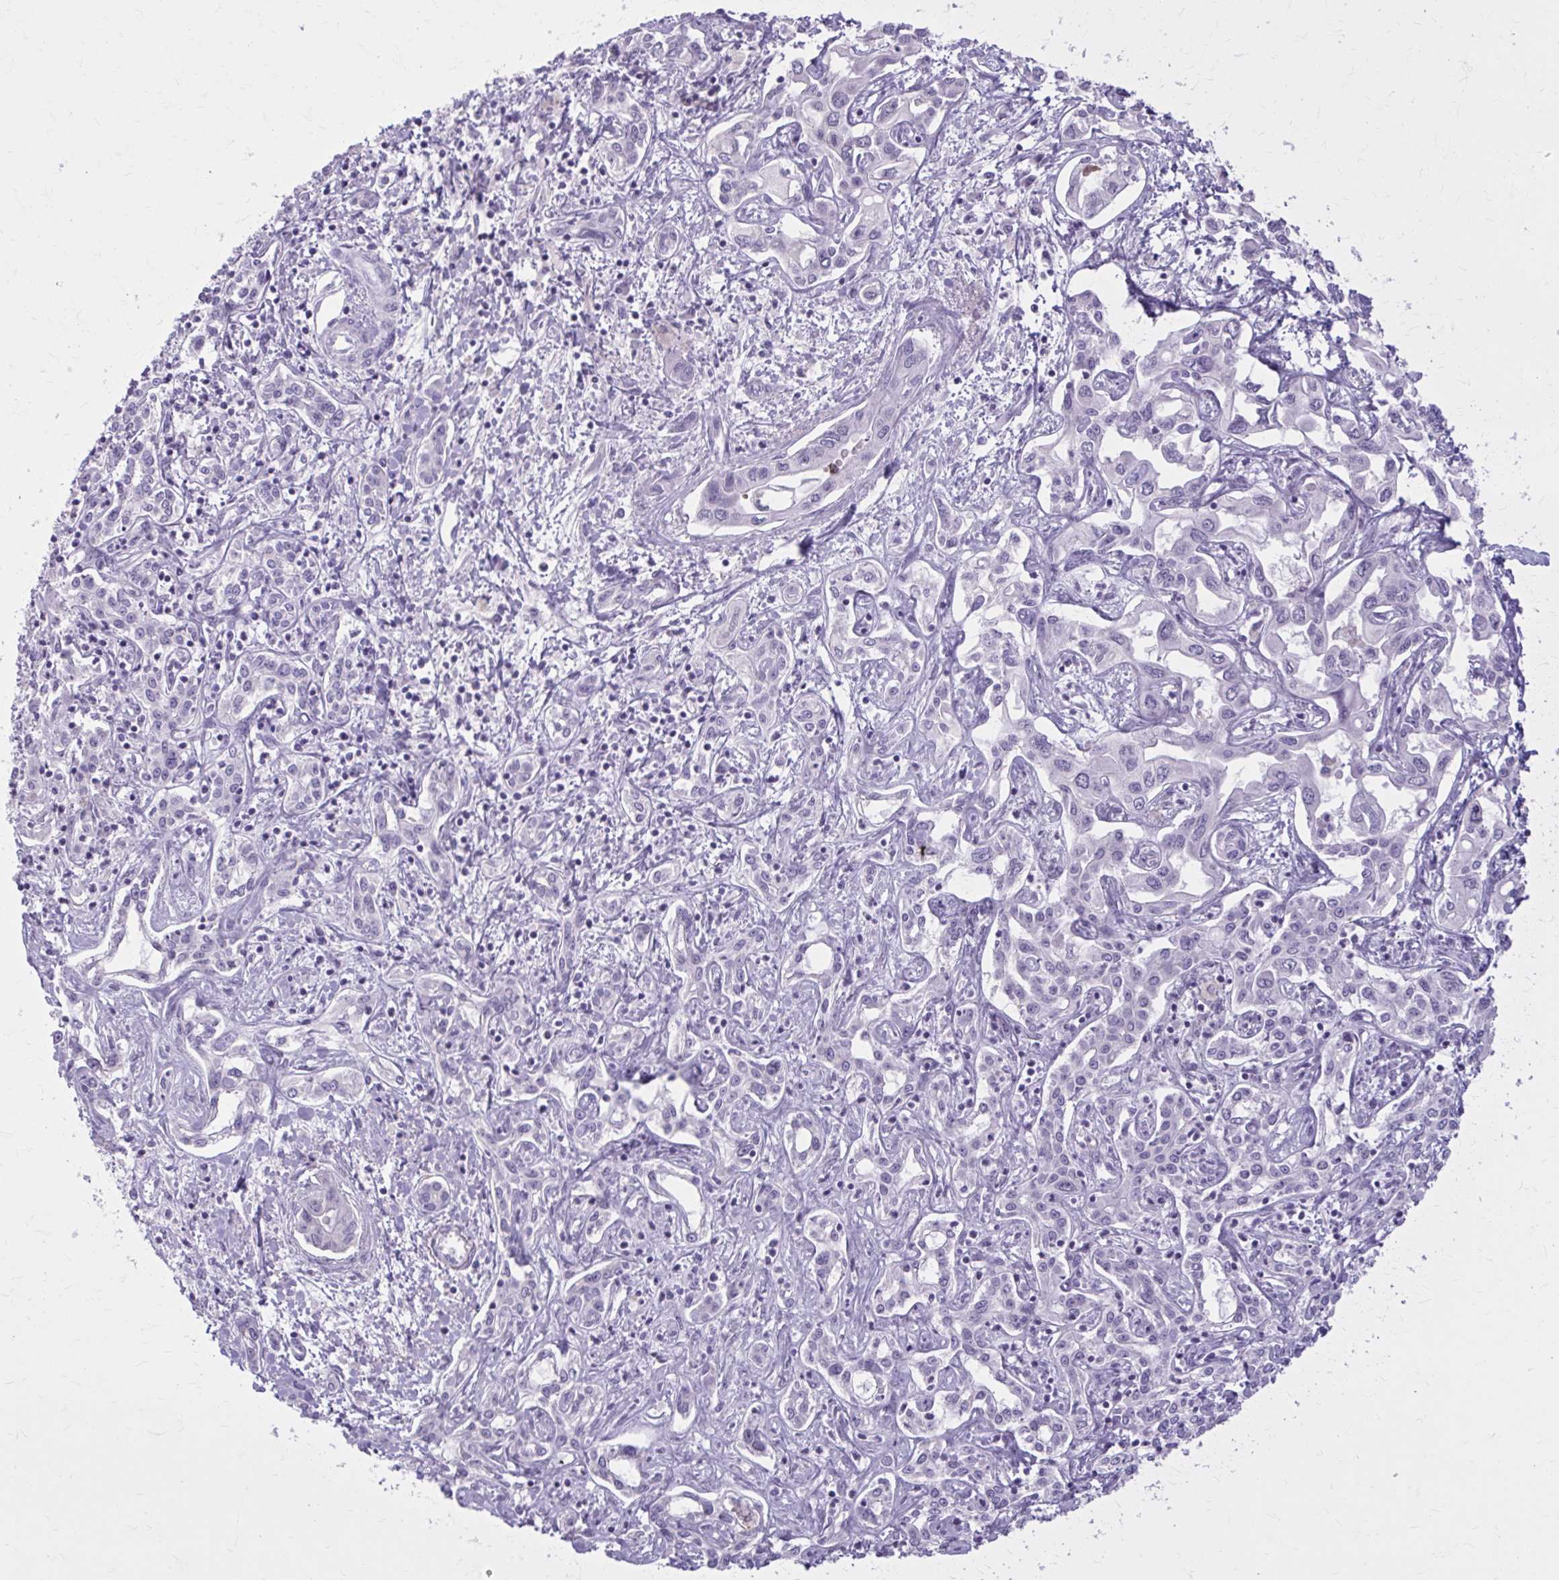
{"staining": {"intensity": "negative", "quantity": "none", "location": "none"}, "tissue": "liver cancer", "cell_type": "Tumor cells", "image_type": "cancer", "snomed": [{"axis": "morphology", "description": "Cholangiocarcinoma"}, {"axis": "topography", "description": "Liver"}], "caption": "This image is of liver cancer stained with immunohistochemistry (IHC) to label a protein in brown with the nuclei are counter-stained blue. There is no expression in tumor cells. (DAB (3,3'-diaminobenzidine) immunohistochemistry with hematoxylin counter stain).", "gene": "OR4B1", "patient": {"sex": "female", "age": 64}}